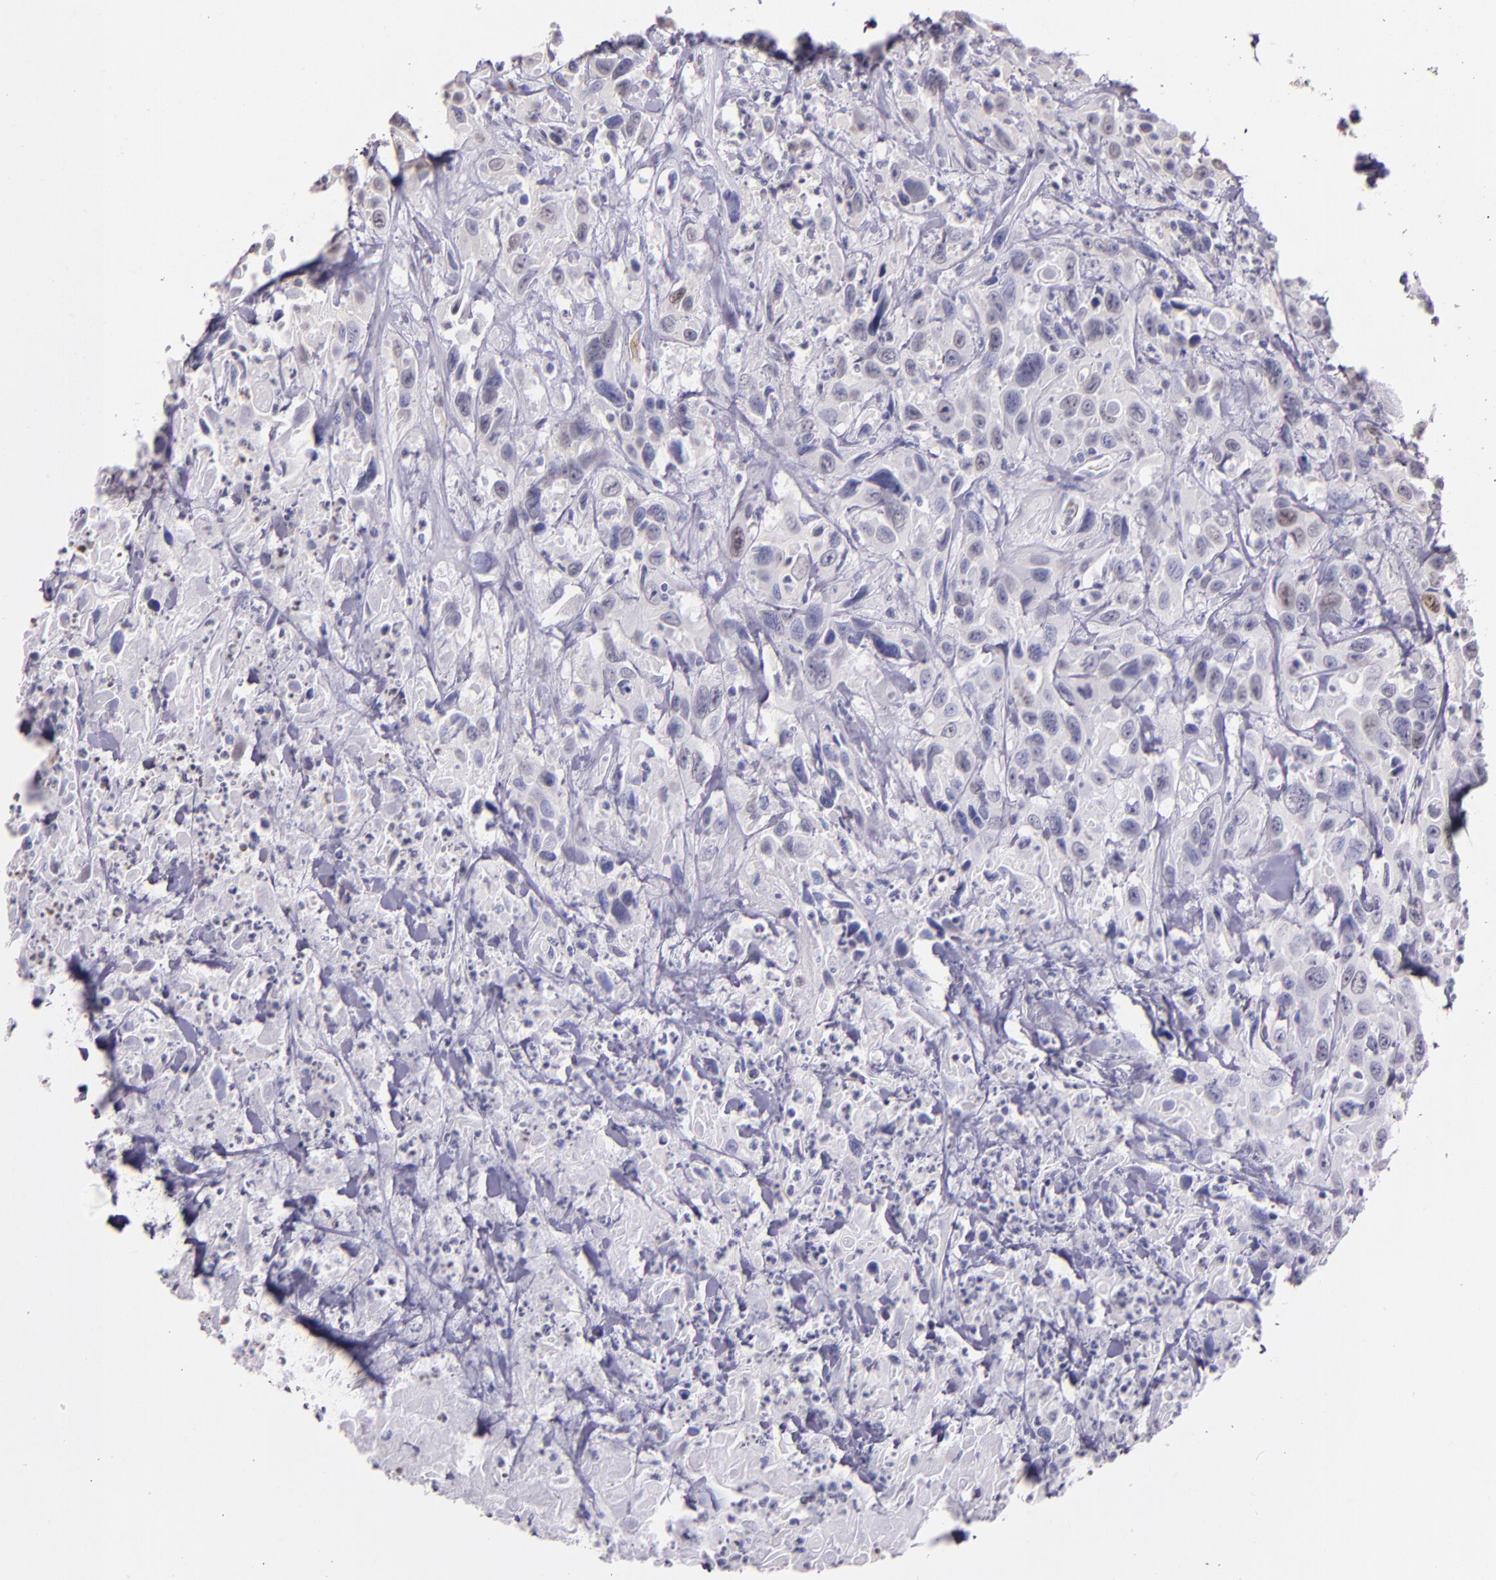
{"staining": {"intensity": "negative", "quantity": "none", "location": "none"}, "tissue": "urothelial cancer", "cell_type": "Tumor cells", "image_type": "cancer", "snomed": [{"axis": "morphology", "description": "Urothelial carcinoma, High grade"}, {"axis": "topography", "description": "Urinary bladder"}], "caption": "High power microscopy histopathology image of an immunohistochemistry photomicrograph of high-grade urothelial carcinoma, revealing no significant positivity in tumor cells.", "gene": "RTN1", "patient": {"sex": "female", "age": 84}}